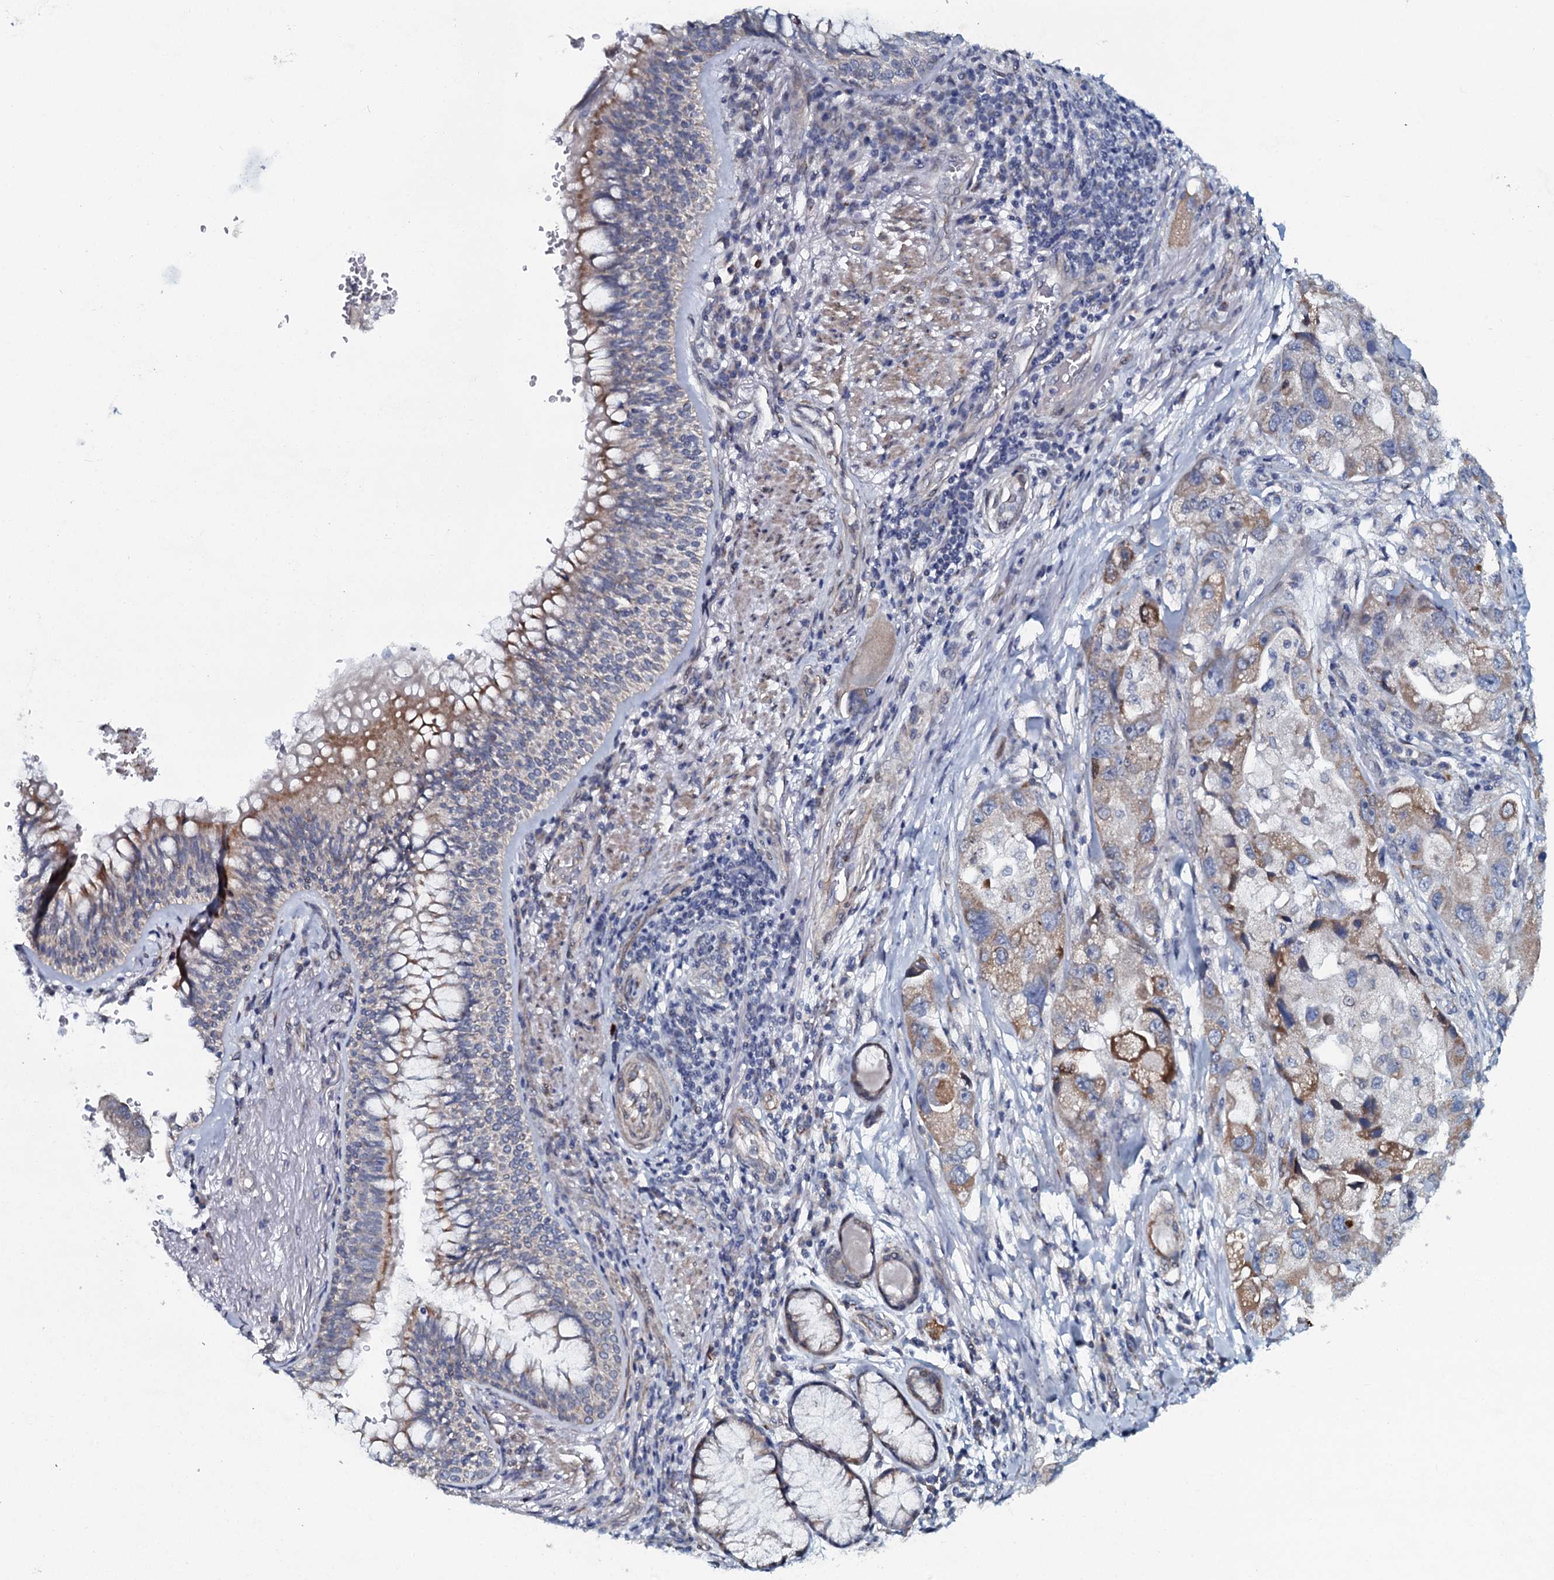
{"staining": {"intensity": "moderate", "quantity": "<25%", "location": "cytoplasmic/membranous"}, "tissue": "lung cancer", "cell_type": "Tumor cells", "image_type": "cancer", "snomed": [{"axis": "morphology", "description": "Adenocarcinoma, NOS"}, {"axis": "topography", "description": "Lung"}], "caption": "Adenocarcinoma (lung) stained with a protein marker exhibits moderate staining in tumor cells.", "gene": "KCTD4", "patient": {"sex": "female", "age": 54}}